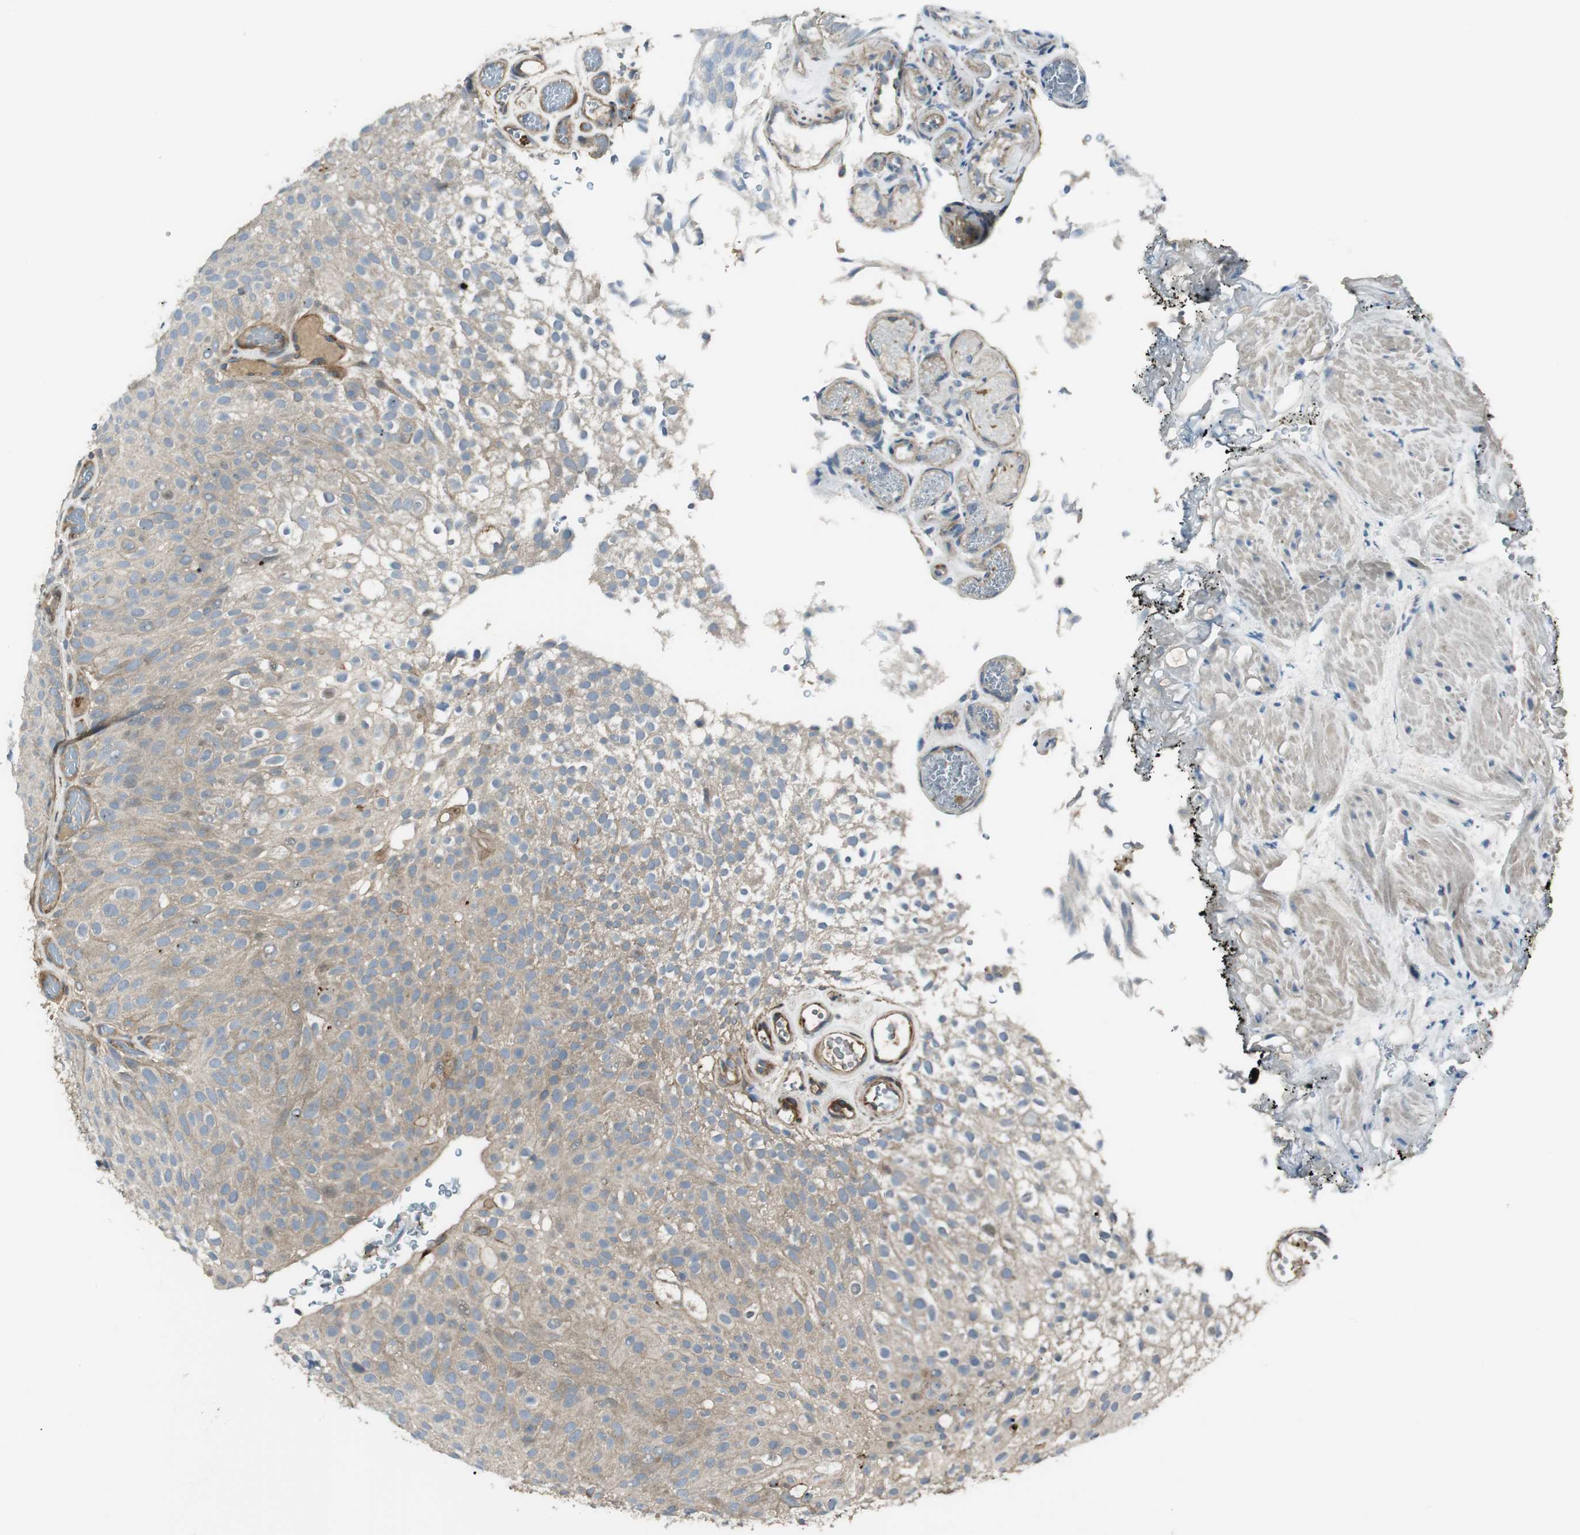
{"staining": {"intensity": "weak", "quantity": ">75%", "location": "cytoplasmic/membranous"}, "tissue": "urothelial cancer", "cell_type": "Tumor cells", "image_type": "cancer", "snomed": [{"axis": "morphology", "description": "Urothelial carcinoma, Low grade"}, {"axis": "topography", "description": "Urinary bladder"}], "caption": "Tumor cells reveal low levels of weak cytoplasmic/membranous positivity in approximately >75% of cells in human urothelial carcinoma (low-grade).", "gene": "PRKG1", "patient": {"sex": "male", "age": 78}}